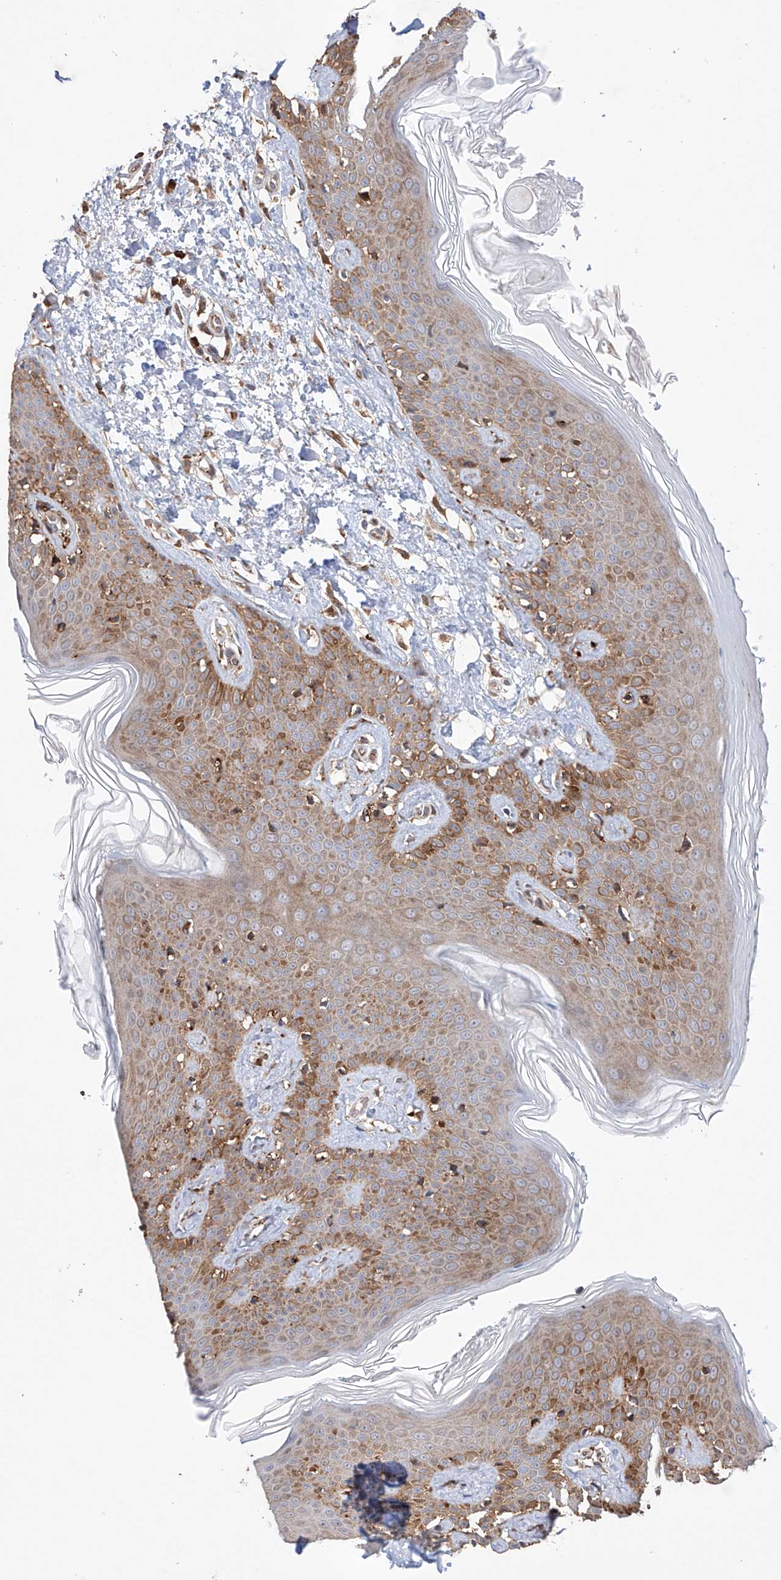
{"staining": {"intensity": "moderate", "quantity": "25%-75%", "location": "cytoplasmic/membranous"}, "tissue": "skin", "cell_type": "Fibroblasts", "image_type": "normal", "snomed": [{"axis": "morphology", "description": "Normal tissue, NOS"}, {"axis": "topography", "description": "Skin"}], "caption": "This histopathology image exhibits immunohistochemistry staining of unremarkable human skin, with medium moderate cytoplasmic/membranous staining in about 25%-75% of fibroblasts.", "gene": "TIMM23", "patient": {"sex": "male", "age": 37}}